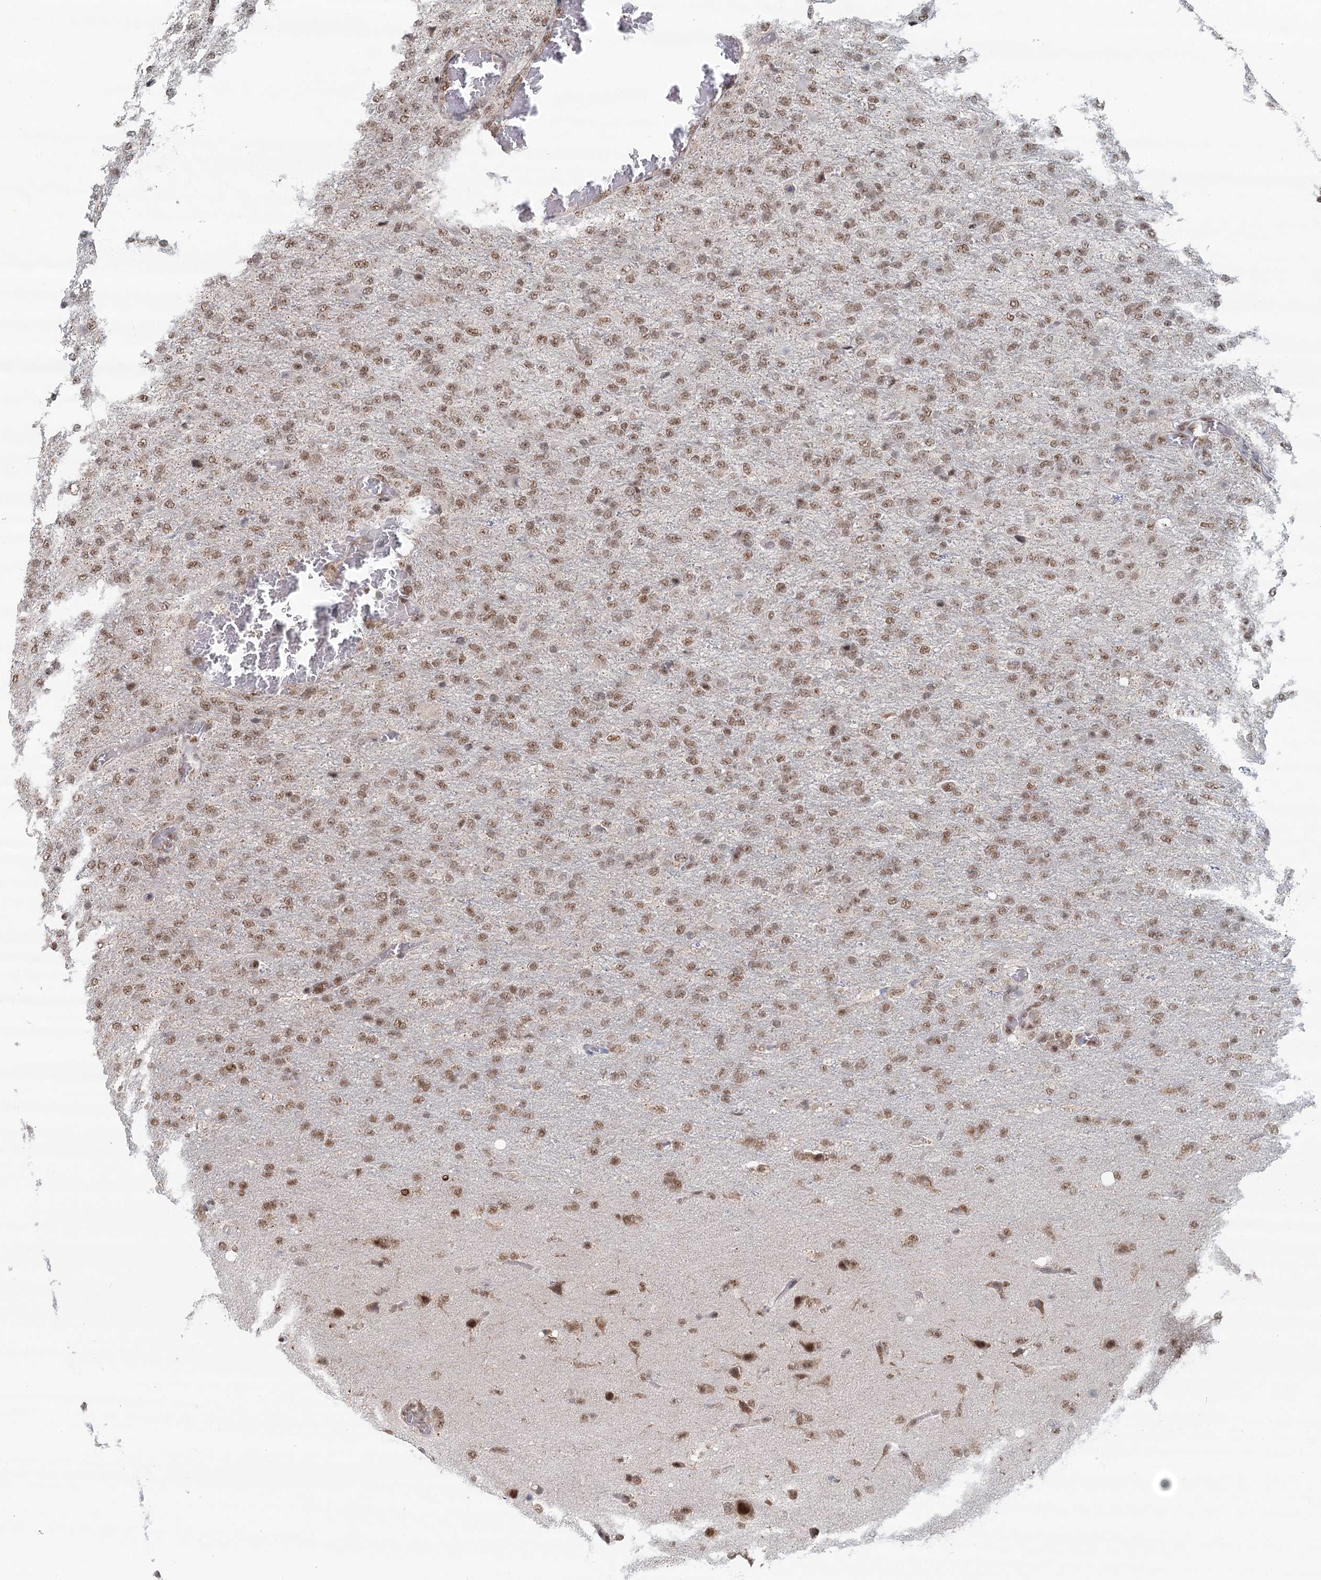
{"staining": {"intensity": "moderate", "quantity": ">75%", "location": "nuclear"}, "tissue": "glioma", "cell_type": "Tumor cells", "image_type": "cancer", "snomed": [{"axis": "morphology", "description": "Glioma, malignant, High grade"}, {"axis": "topography", "description": "Brain"}], "caption": "This is a histology image of immunohistochemistry staining of glioma, which shows moderate expression in the nuclear of tumor cells.", "gene": "GPALPP1", "patient": {"sex": "female", "age": 74}}